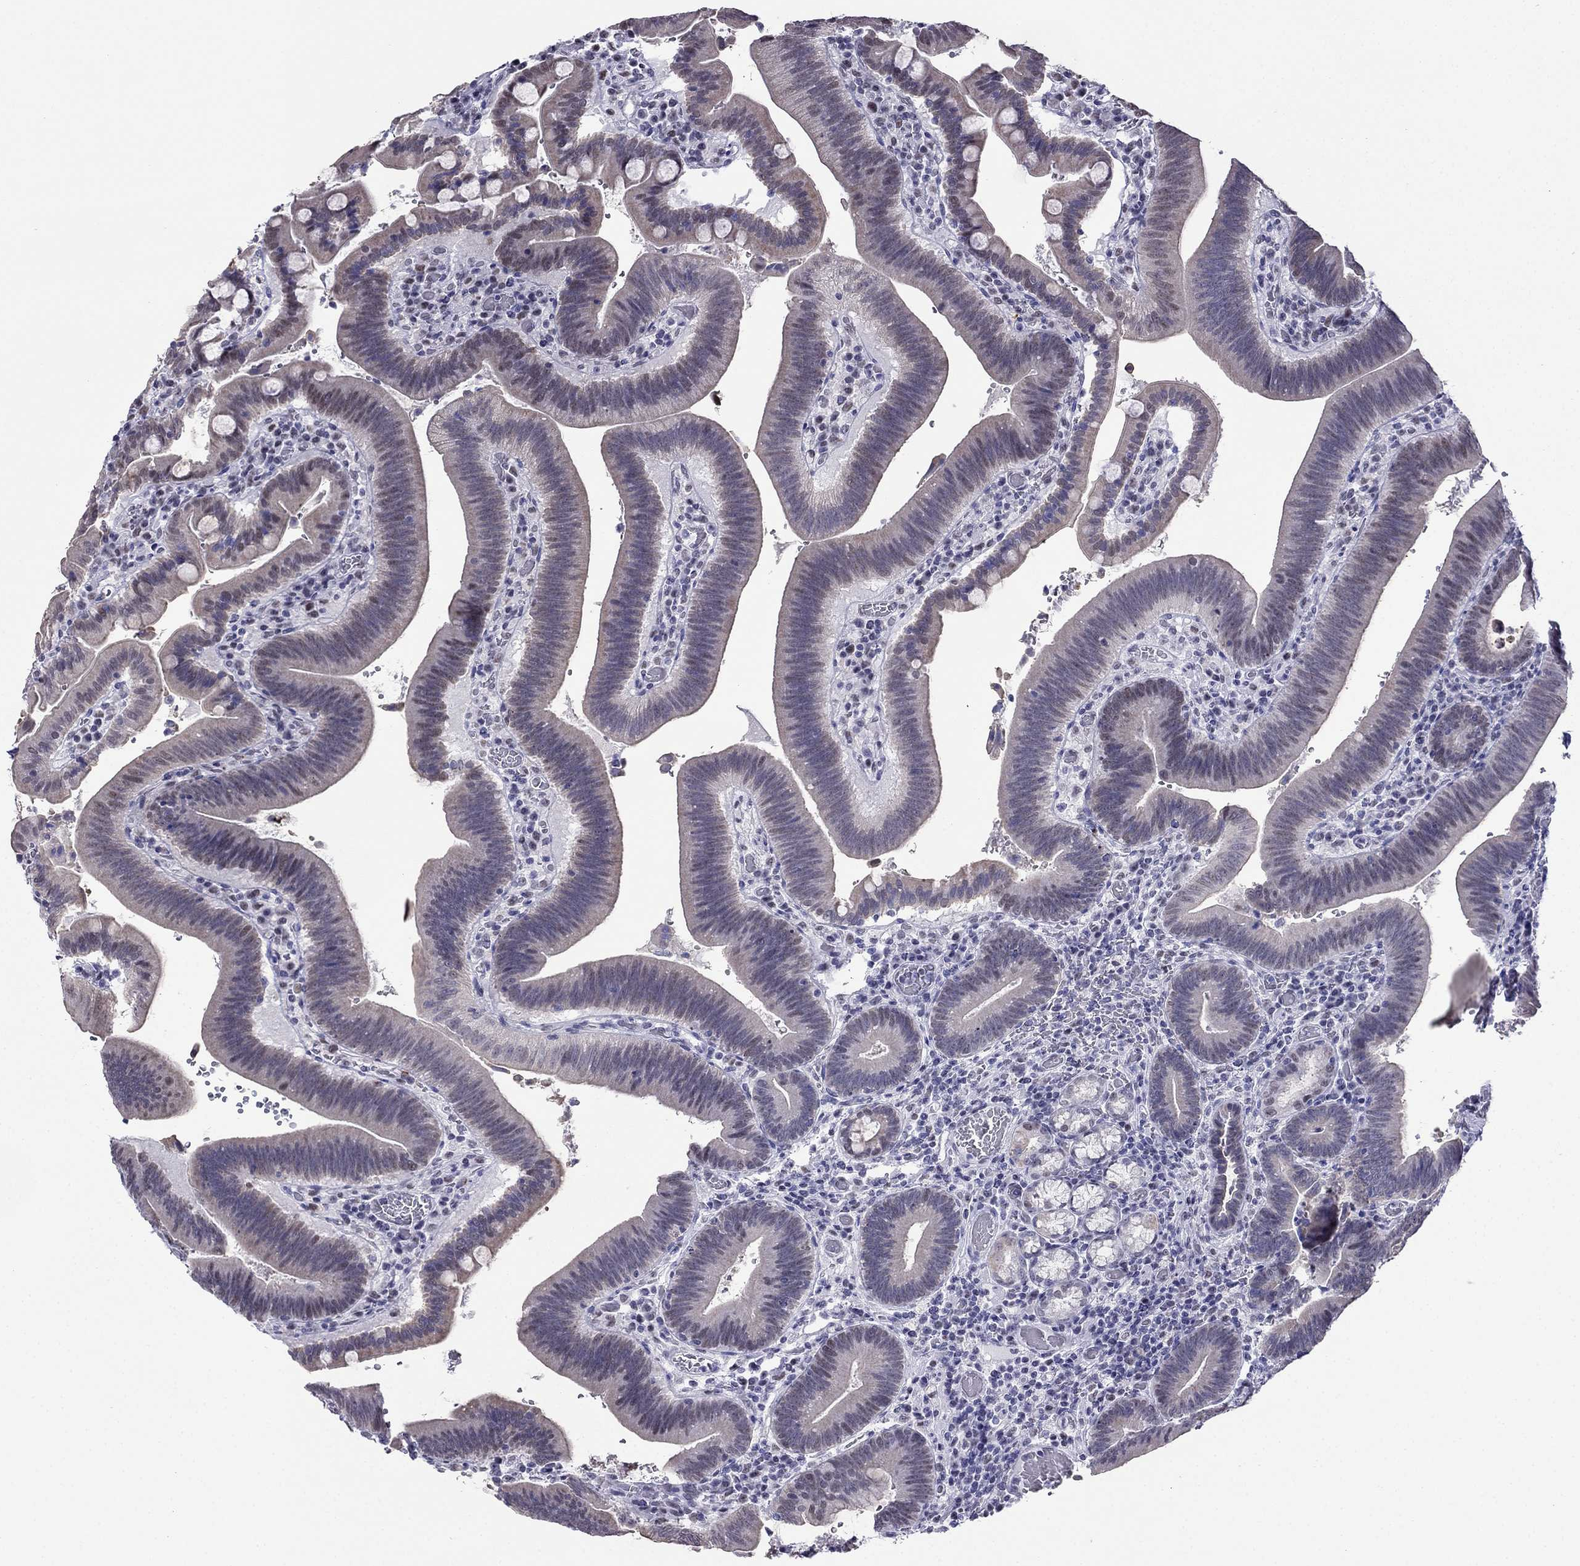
{"staining": {"intensity": "negative", "quantity": "none", "location": "none"}, "tissue": "duodenum", "cell_type": "Glandular cells", "image_type": "normal", "snomed": [{"axis": "morphology", "description": "Normal tissue, NOS"}, {"axis": "topography", "description": "Duodenum"}], "caption": "Immunohistochemical staining of normal duodenum exhibits no significant expression in glandular cells.", "gene": "PPM1G", "patient": {"sex": "female", "age": 62}}